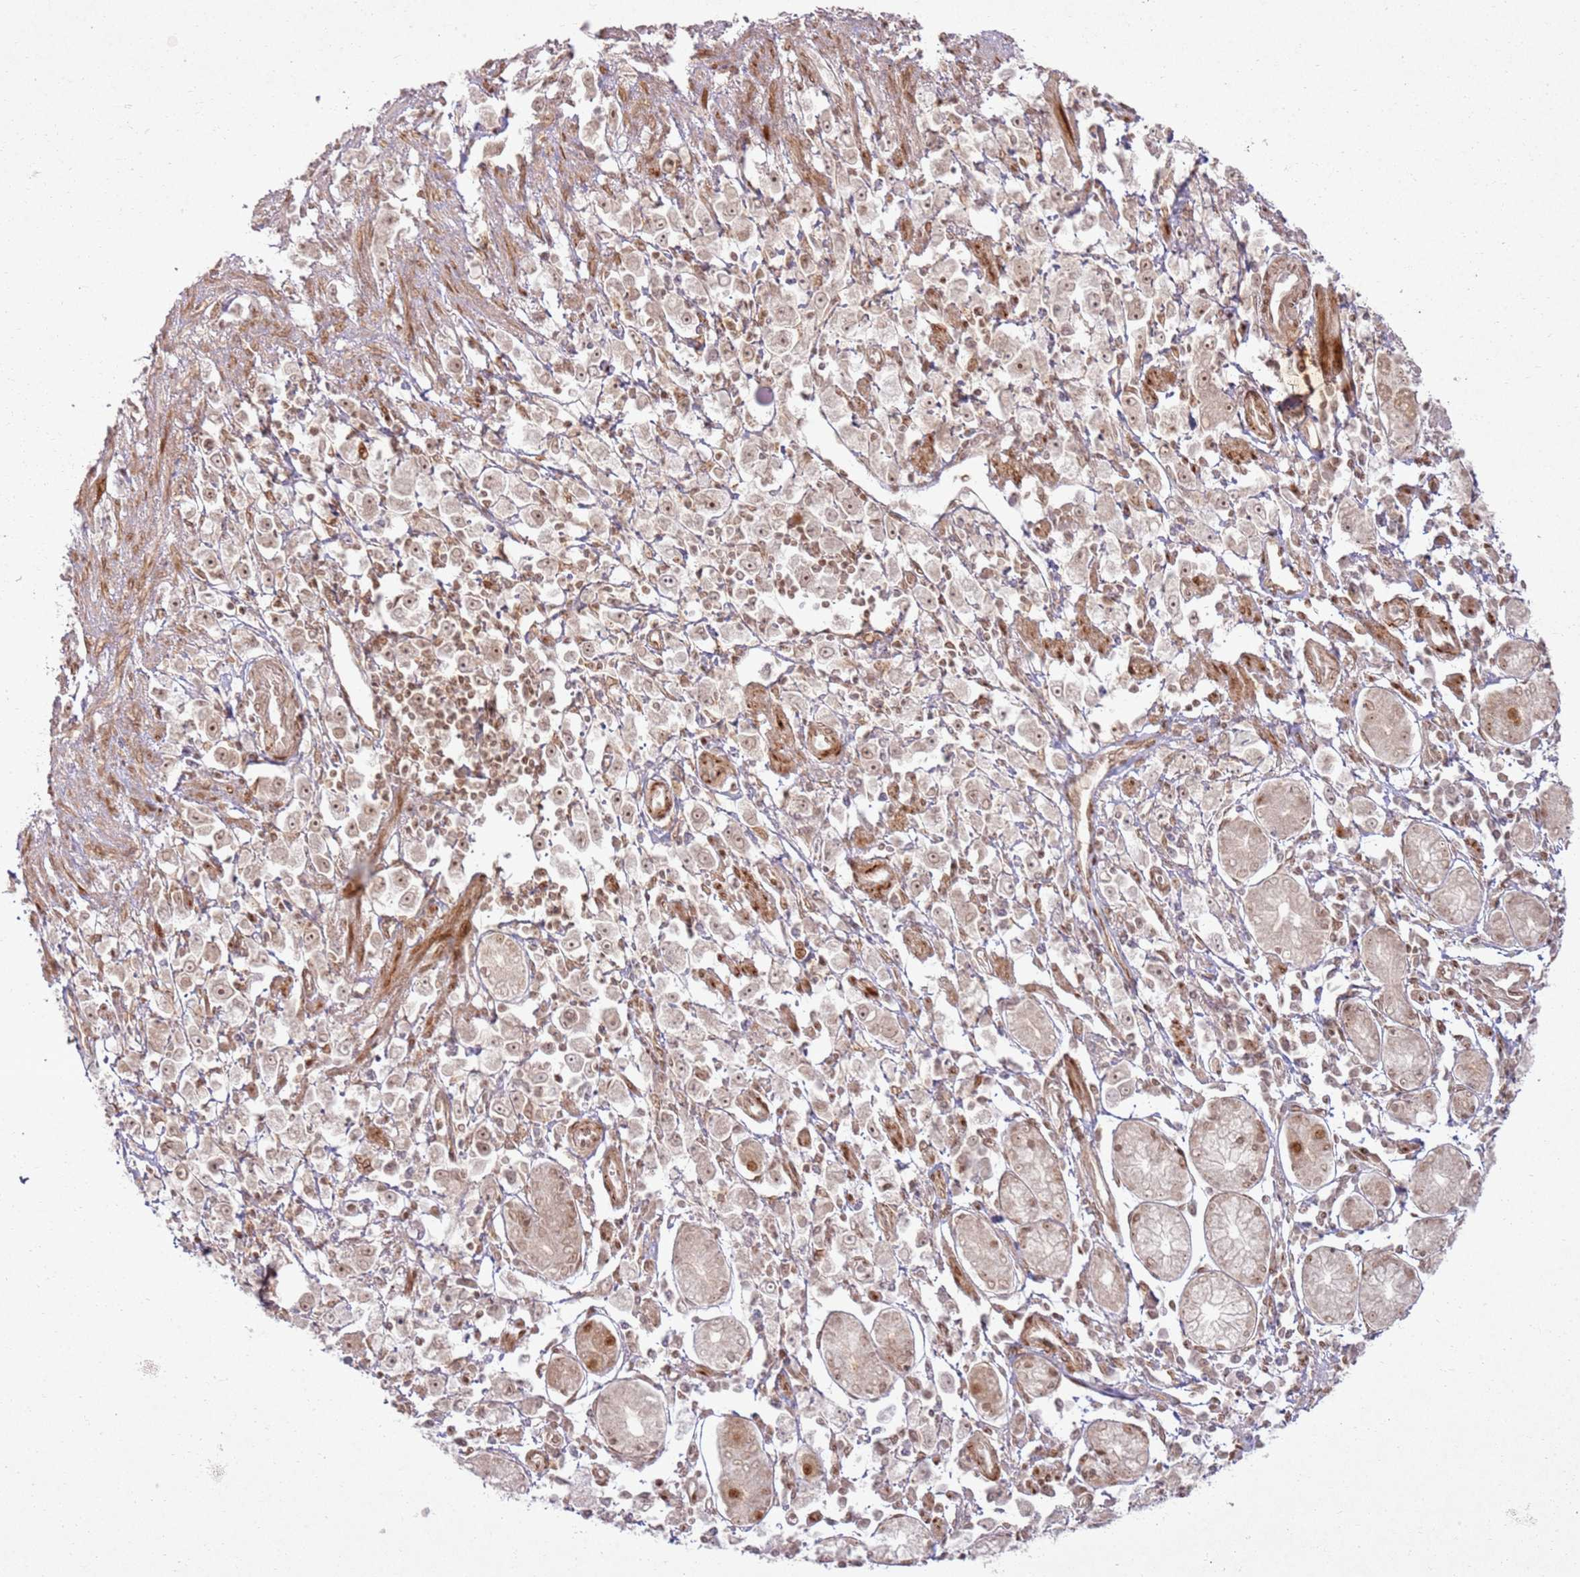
{"staining": {"intensity": "moderate", "quantity": ">75%", "location": "nuclear"}, "tissue": "stomach cancer", "cell_type": "Tumor cells", "image_type": "cancer", "snomed": [{"axis": "morphology", "description": "Adenocarcinoma, NOS"}, {"axis": "topography", "description": "Stomach"}], "caption": "High-magnification brightfield microscopy of stomach cancer stained with DAB (3,3'-diaminobenzidine) (brown) and counterstained with hematoxylin (blue). tumor cells exhibit moderate nuclear expression is appreciated in about>75% of cells.", "gene": "KLHL36", "patient": {"sex": "female", "age": 59}}